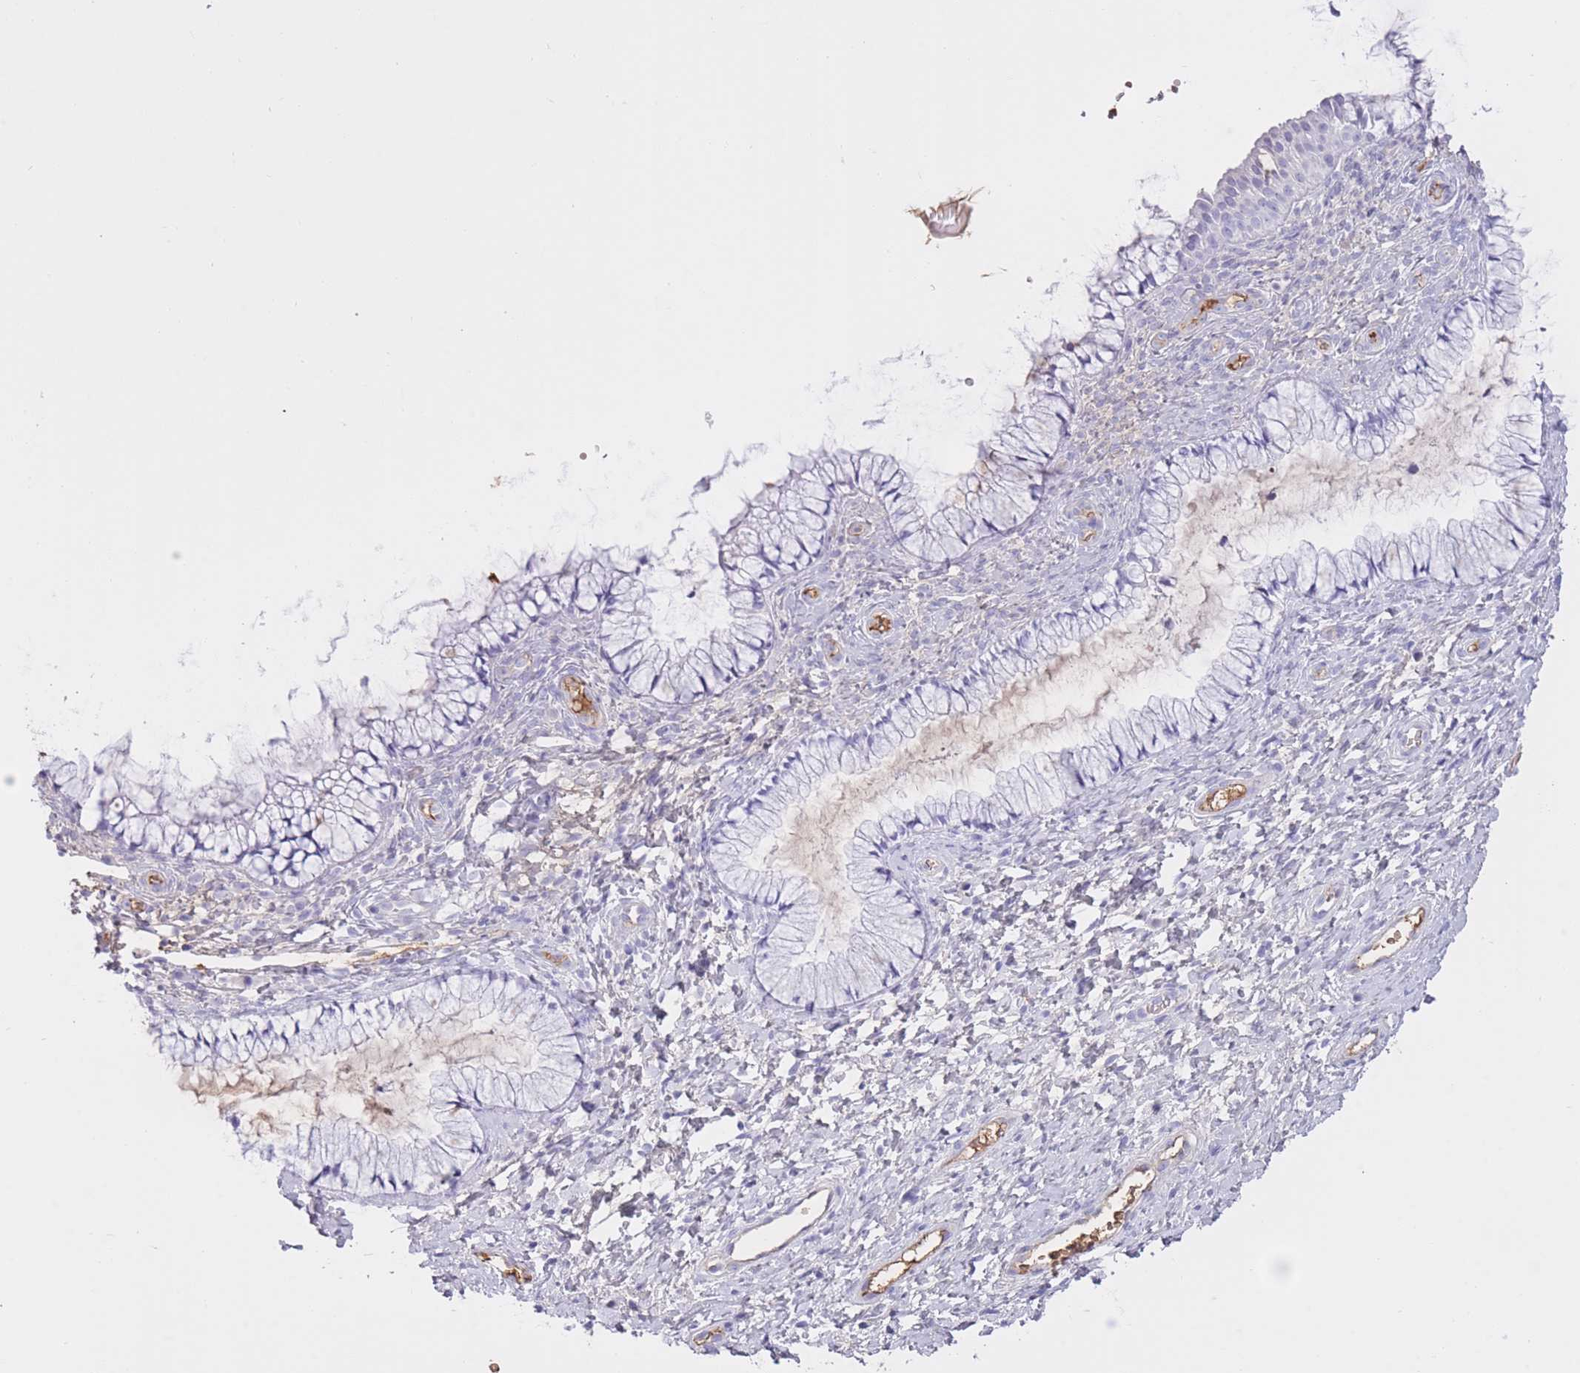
{"staining": {"intensity": "negative", "quantity": "none", "location": "none"}, "tissue": "cervix", "cell_type": "Glandular cells", "image_type": "normal", "snomed": [{"axis": "morphology", "description": "Normal tissue, NOS"}, {"axis": "topography", "description": "Cervix"}], "caption": "Immunohistochemical staining of benign cervix reveals no significant staining in glandular cells. The staining is performed using DAB brown chromogen with nuclei counter-stained in using hematoxylin.", "gene": "AP3S1", "patient": {"sex": "female", "age": 36}}